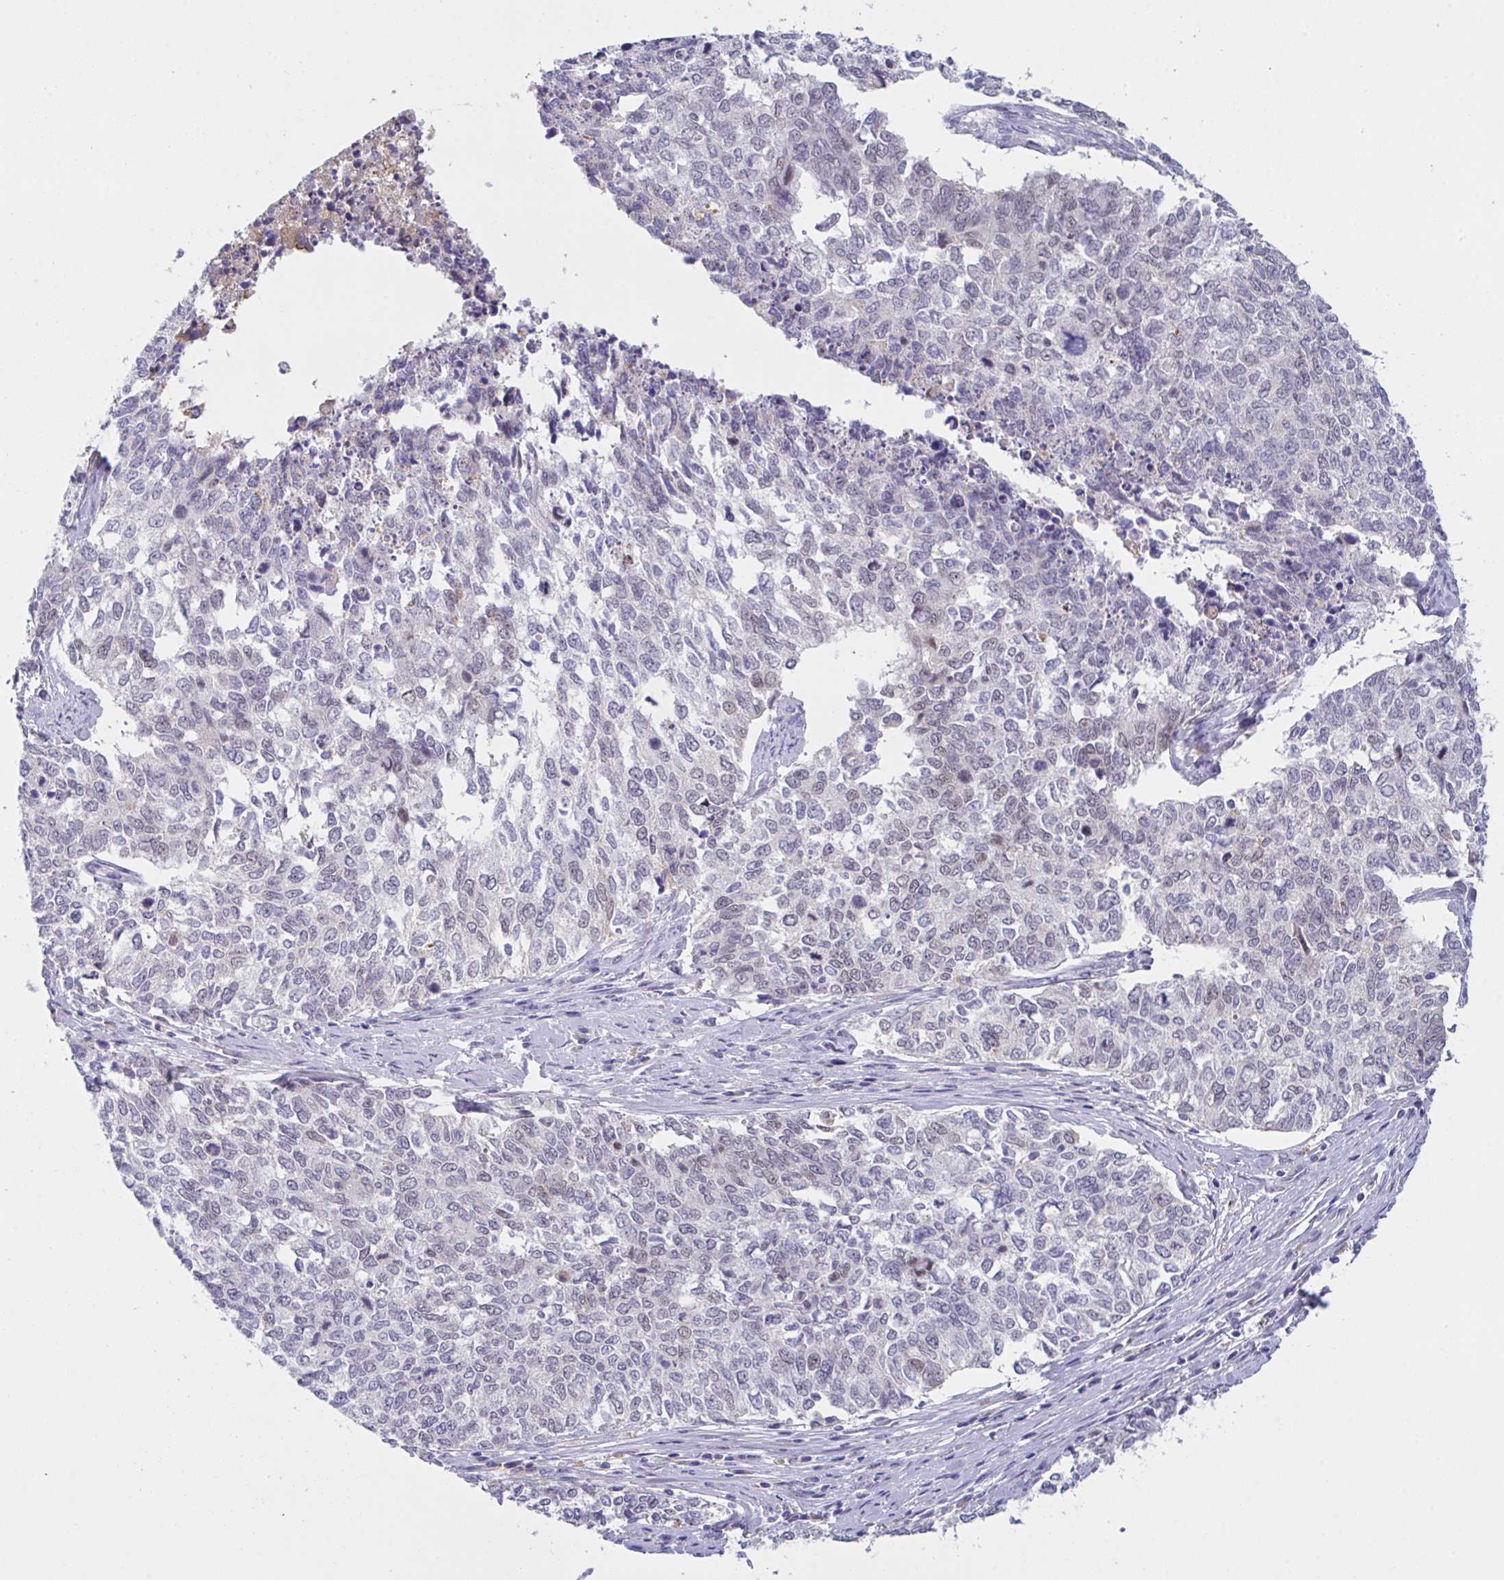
{"staining": {"intensity": "negative", "quantity": "none", "location": "none"}, "tissue": "cervical cancer", "cell_type": "Tumor cells", "image_type": "cancer", "snomed": [{"axis": "morphology", "description": "Adenocarcinoma, NOS"}, {"axis": "topography", "description": "Cervix"}], "caption": "Tumor cells show no significant staining in cervical cancer (adenocarcinoma).", "gene": "TFAP2C", "patient": {"sex": "female", "age": 63}}